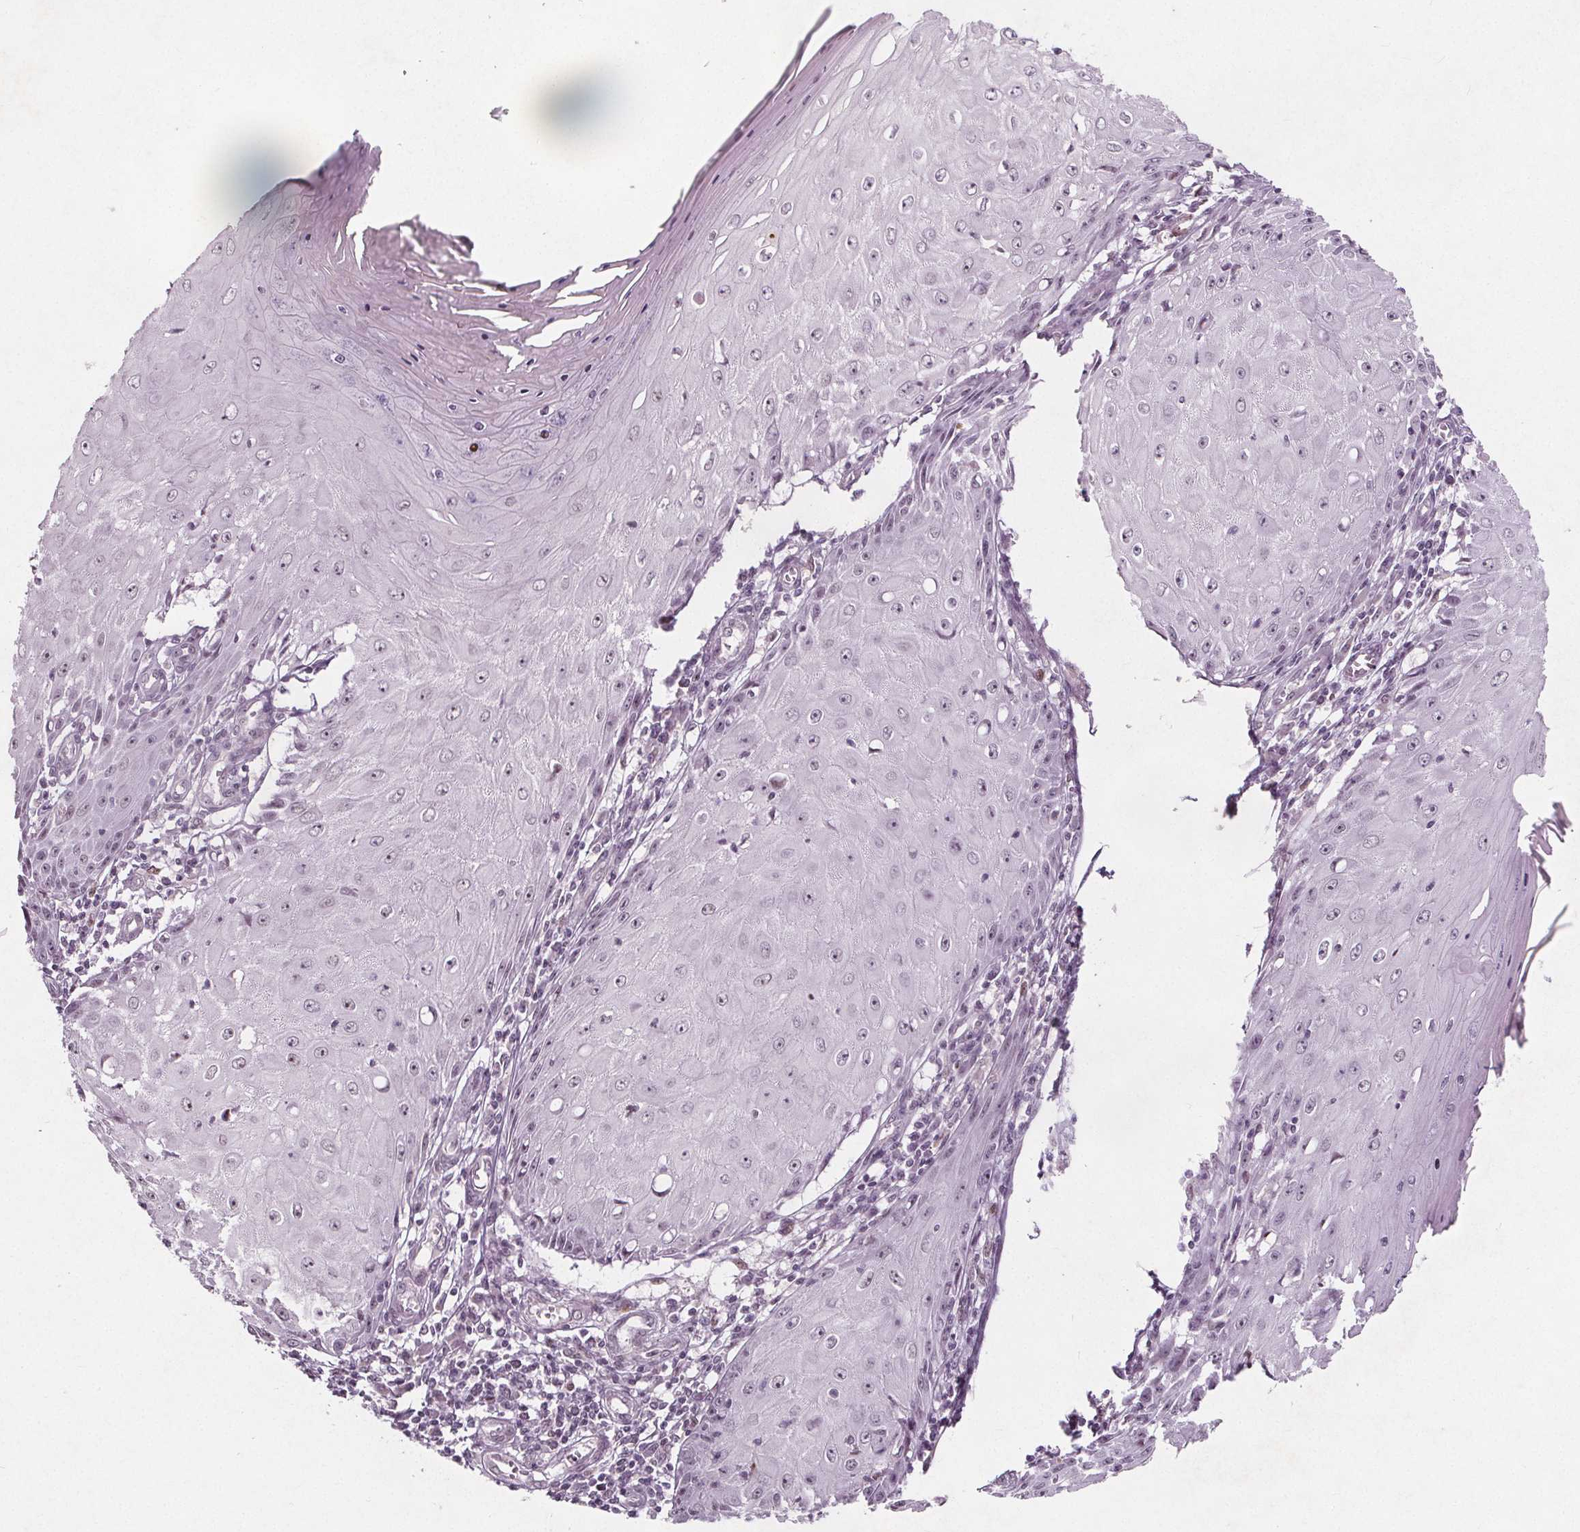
{"staining": {"intensity": "weak", "quantity": "25%-75%", "location": "nuclear"}, "tissue": "skin cancer", "cell_type": "Tumor cells", "image_type": "cancer", "snomed": [{"axis": "morphology", "description": "Squamous cell carcinoma, NOS"}, {"axis": "topography", "description": "Skin"}], "caption": "An immunohistochemistry (IHC) micrograph of tumor tissue is shown. Protein staining in brown highlights weak nuclear positivity in skin cancer (squamous cell carcinoma) within tumor cells.", "gene": "TAF6L", "patient": {"sex": "female", "age": 73}}